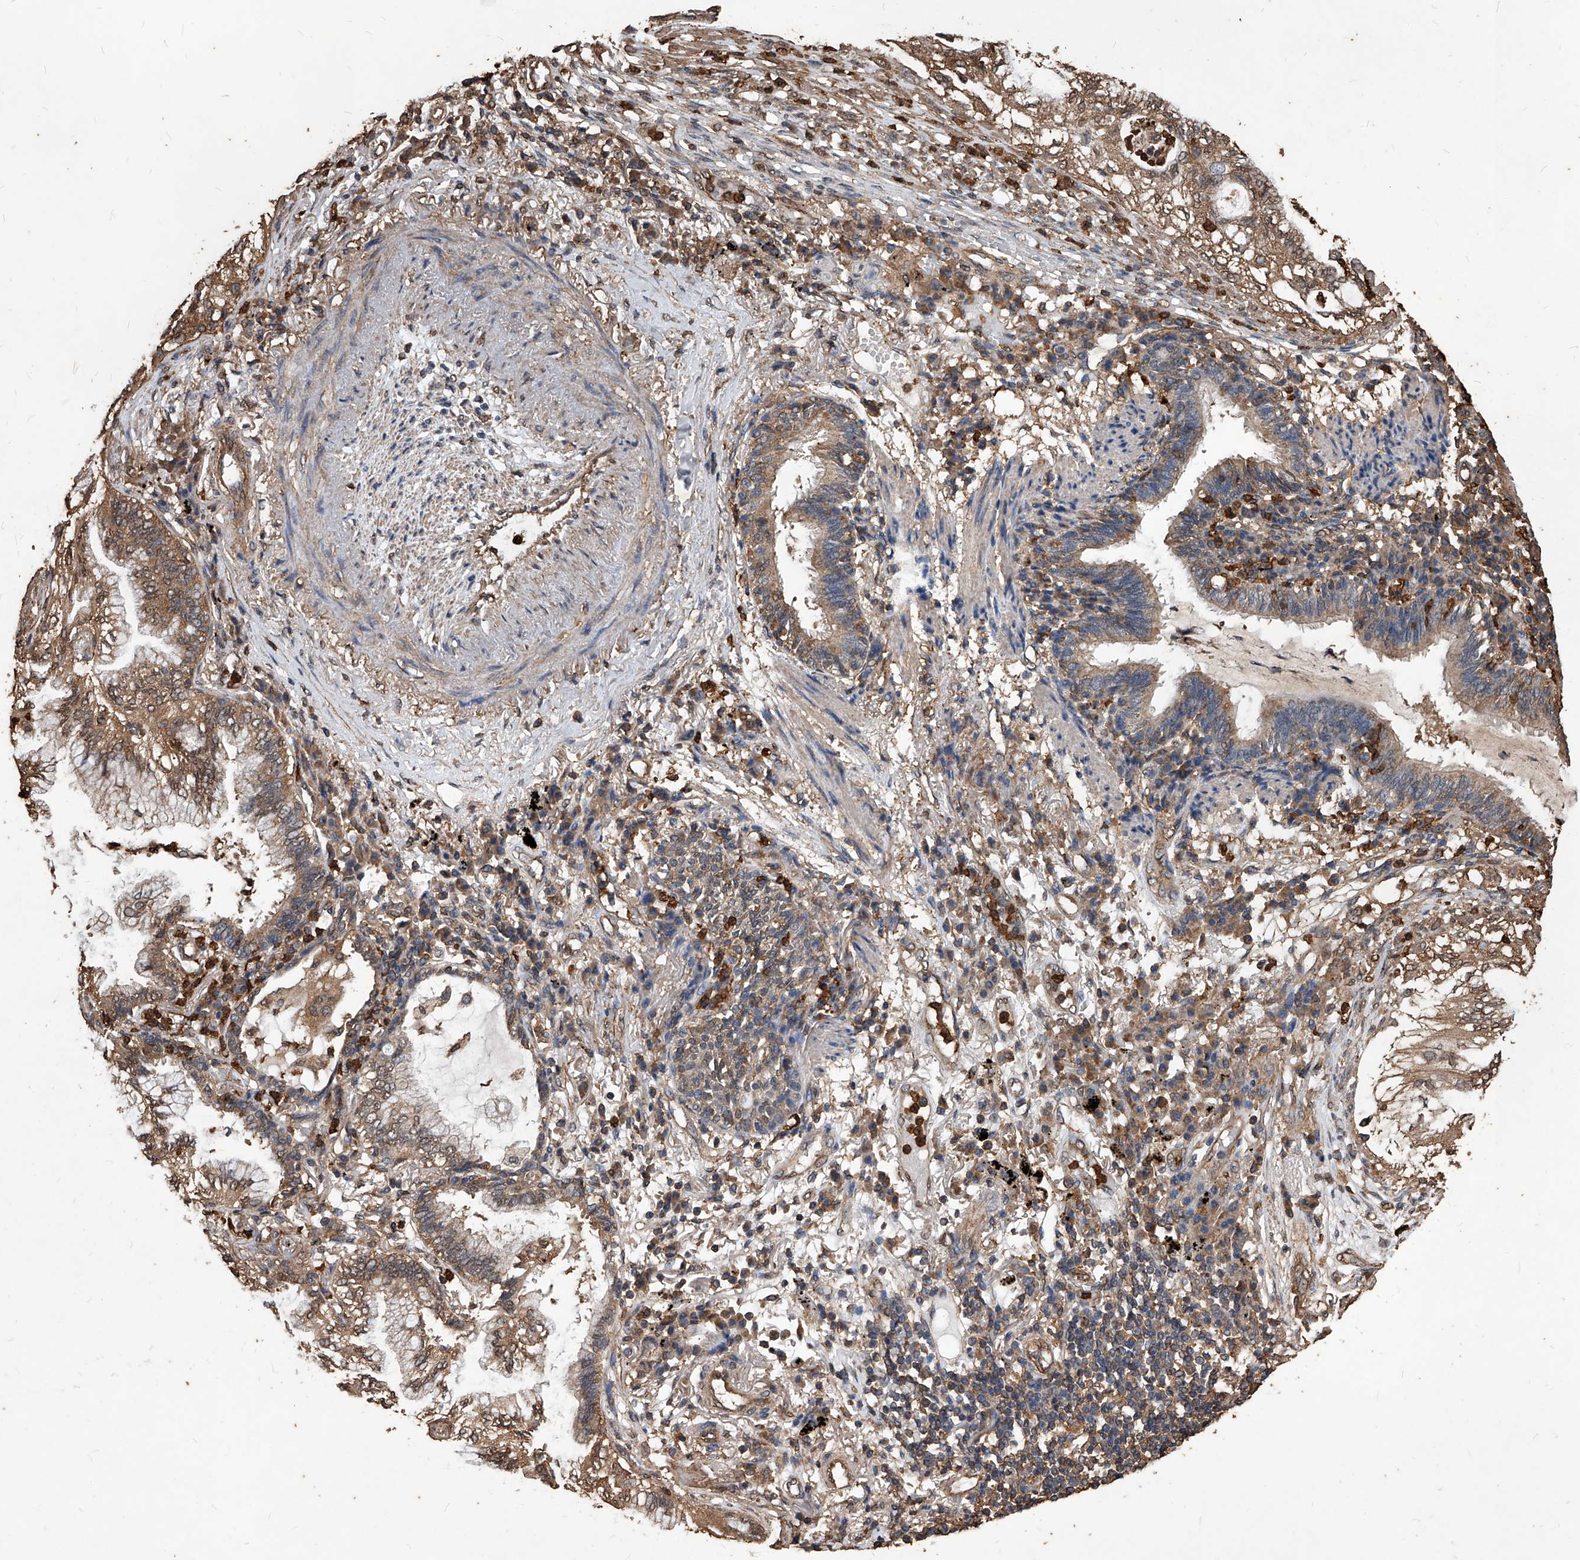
{"staining": {"intensity": "moderate", "quantity": ">75%", "location": "cytoplasmic/membranous"}, "tissue": "lung cancer", "cell_type": "Tumor cells", "image_type": "cancer", "snomed": [{"axis": "morphology", "description": "Adenocarcinoma, NOS"}, {"axis": "topography", "description": "Lung"}], "caption": "Immunohistochemical staining of lung adenocarcinoma shows medium levels of moderate cytoplasmic/membranous protein expression in approximately >75% of tumor cells.", "gene": "UCP2", "patient": {"sex": "female", "age": 70}}